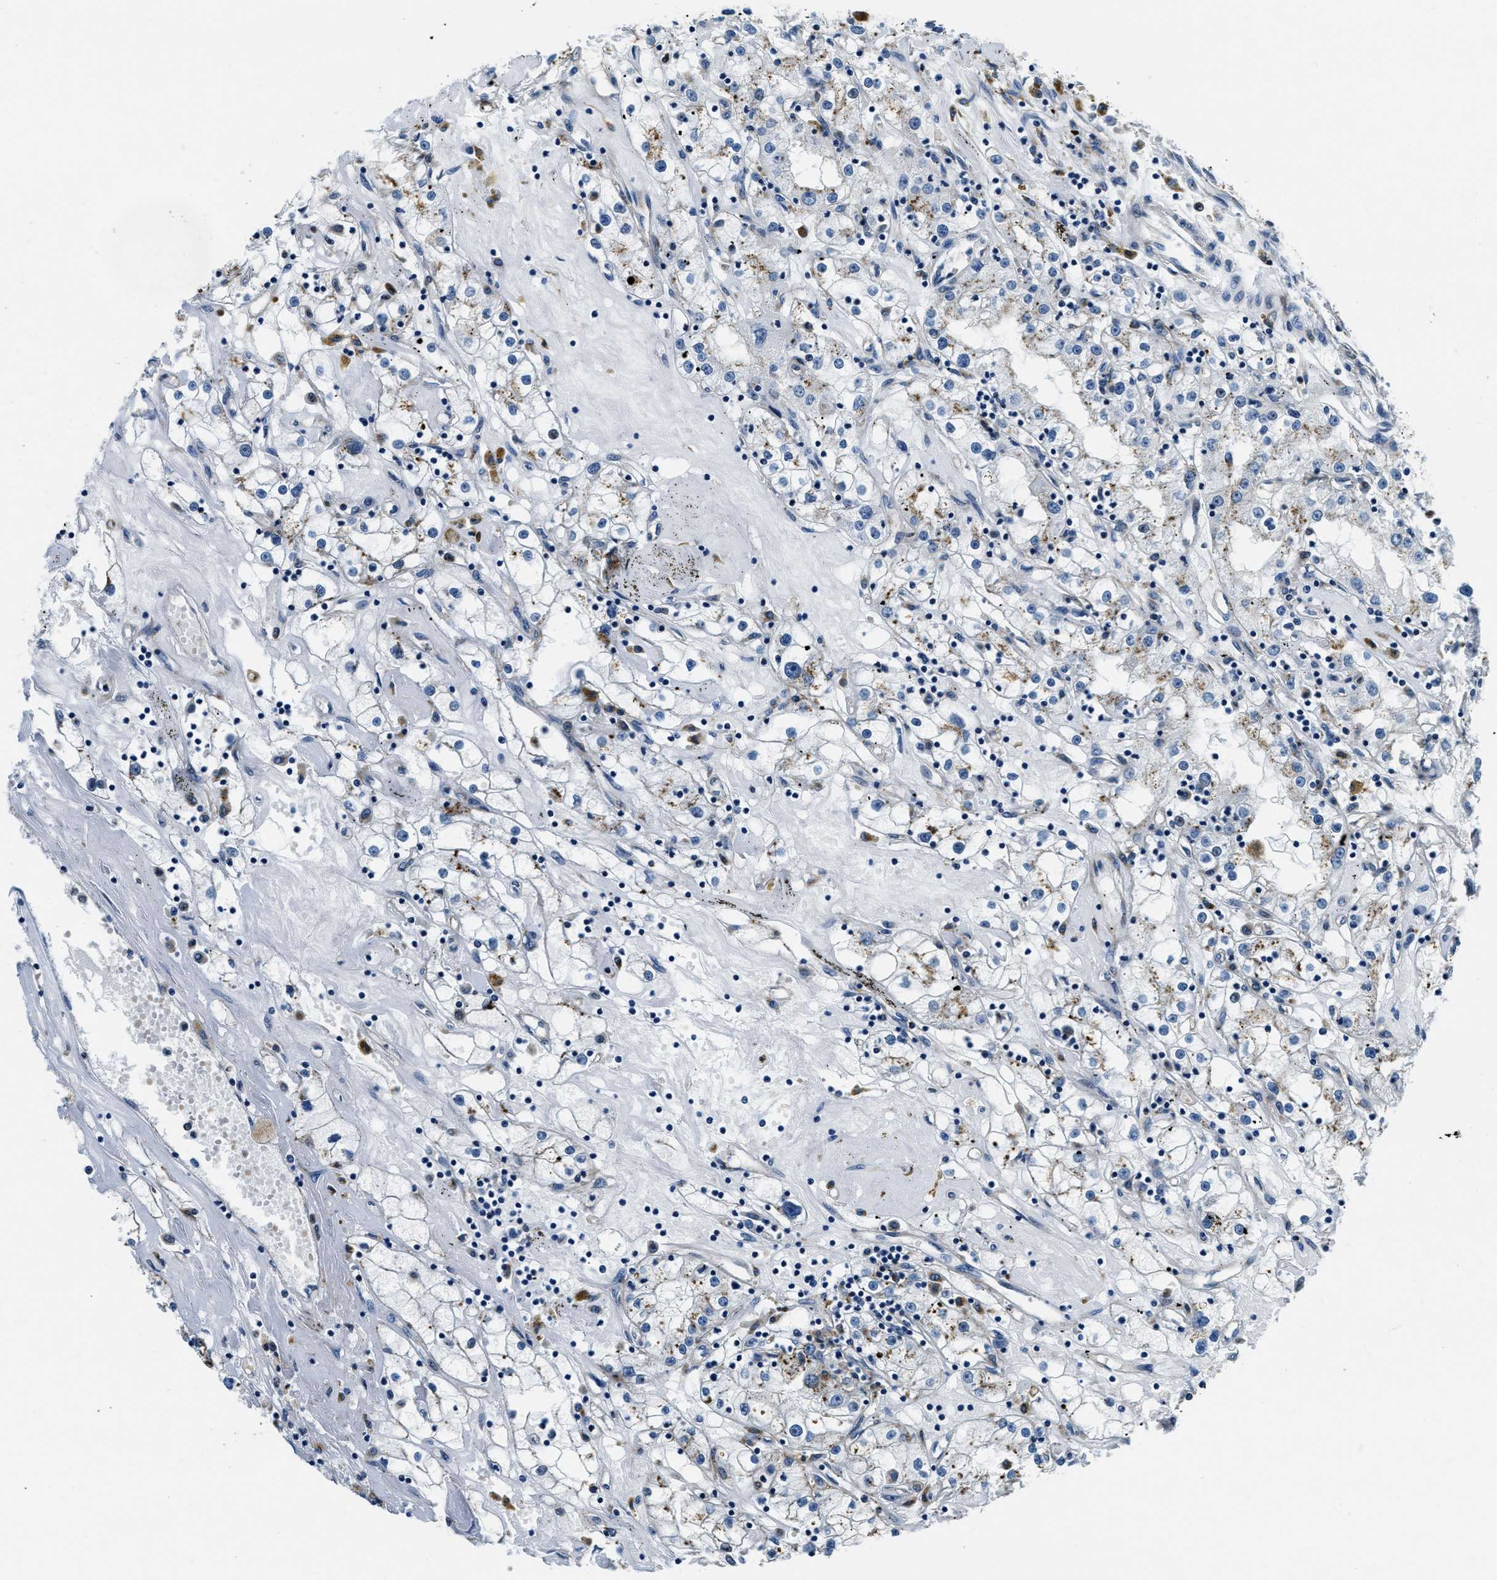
{"staining": {"intensity": "weak", "quantity": "<25%", "location": "cytoplasmic/membranous"}, "tissue": "renal cancer", "cell_type": "Tumor cells", "image_type": "cancer", "snomed": [{"axis": "morphology", "description": "Adenocarcinoma, NOS"}, {"axis": "topography", "description": "Kidney"}], "caption": "Tumor cells show no significant protein staining in renal cancer (adenocarcinoma). (Stains: DAB IHC with hematoxylin counter stain, Microscopy: brightfield microscopy at high magnification).", "gene": "GNS", "patient": {"sex": "male", "age": 56}}